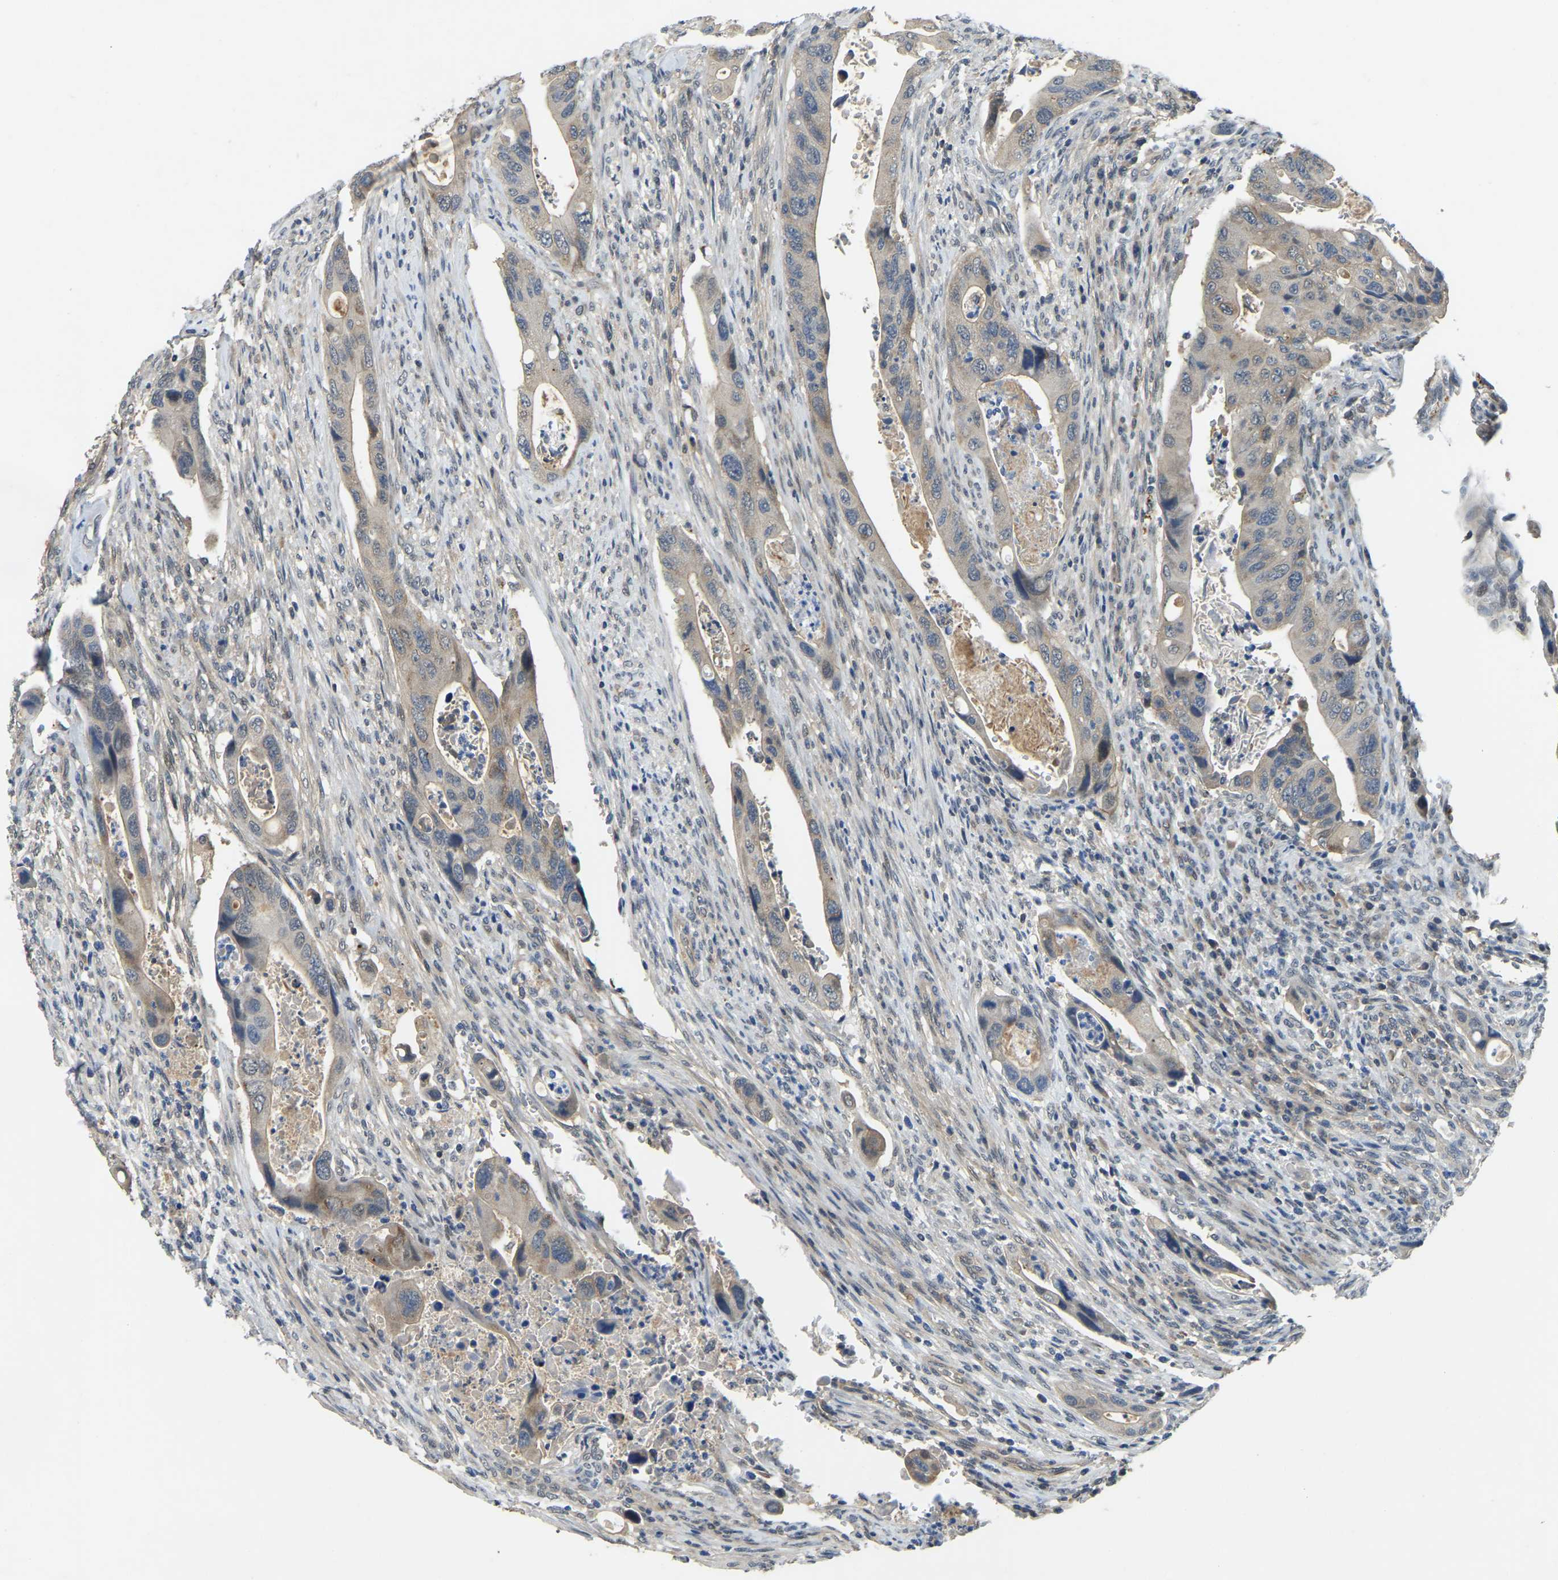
{"staining": {"intensity": "weak", "quantity": ">75%", "location": "cytoplasmic/membranous"}, "tissue": "colorectal cancer", "cell_type": "Tumor cells", "image_type": "cancer", "snomed": [{"axis": "morphology", "description": "Adenocarcinoma, NOS"}, {"axis": "topography", "description": "Rectum"}], "caption": "Human colorectal adenocarcinoma stained with a brown dye displays weak cytoplasmic/membranous positive staining in approximately >75% of tumor cells.", "gene": "AHNAK", "patient": {"sex": "female", "age": 57}}